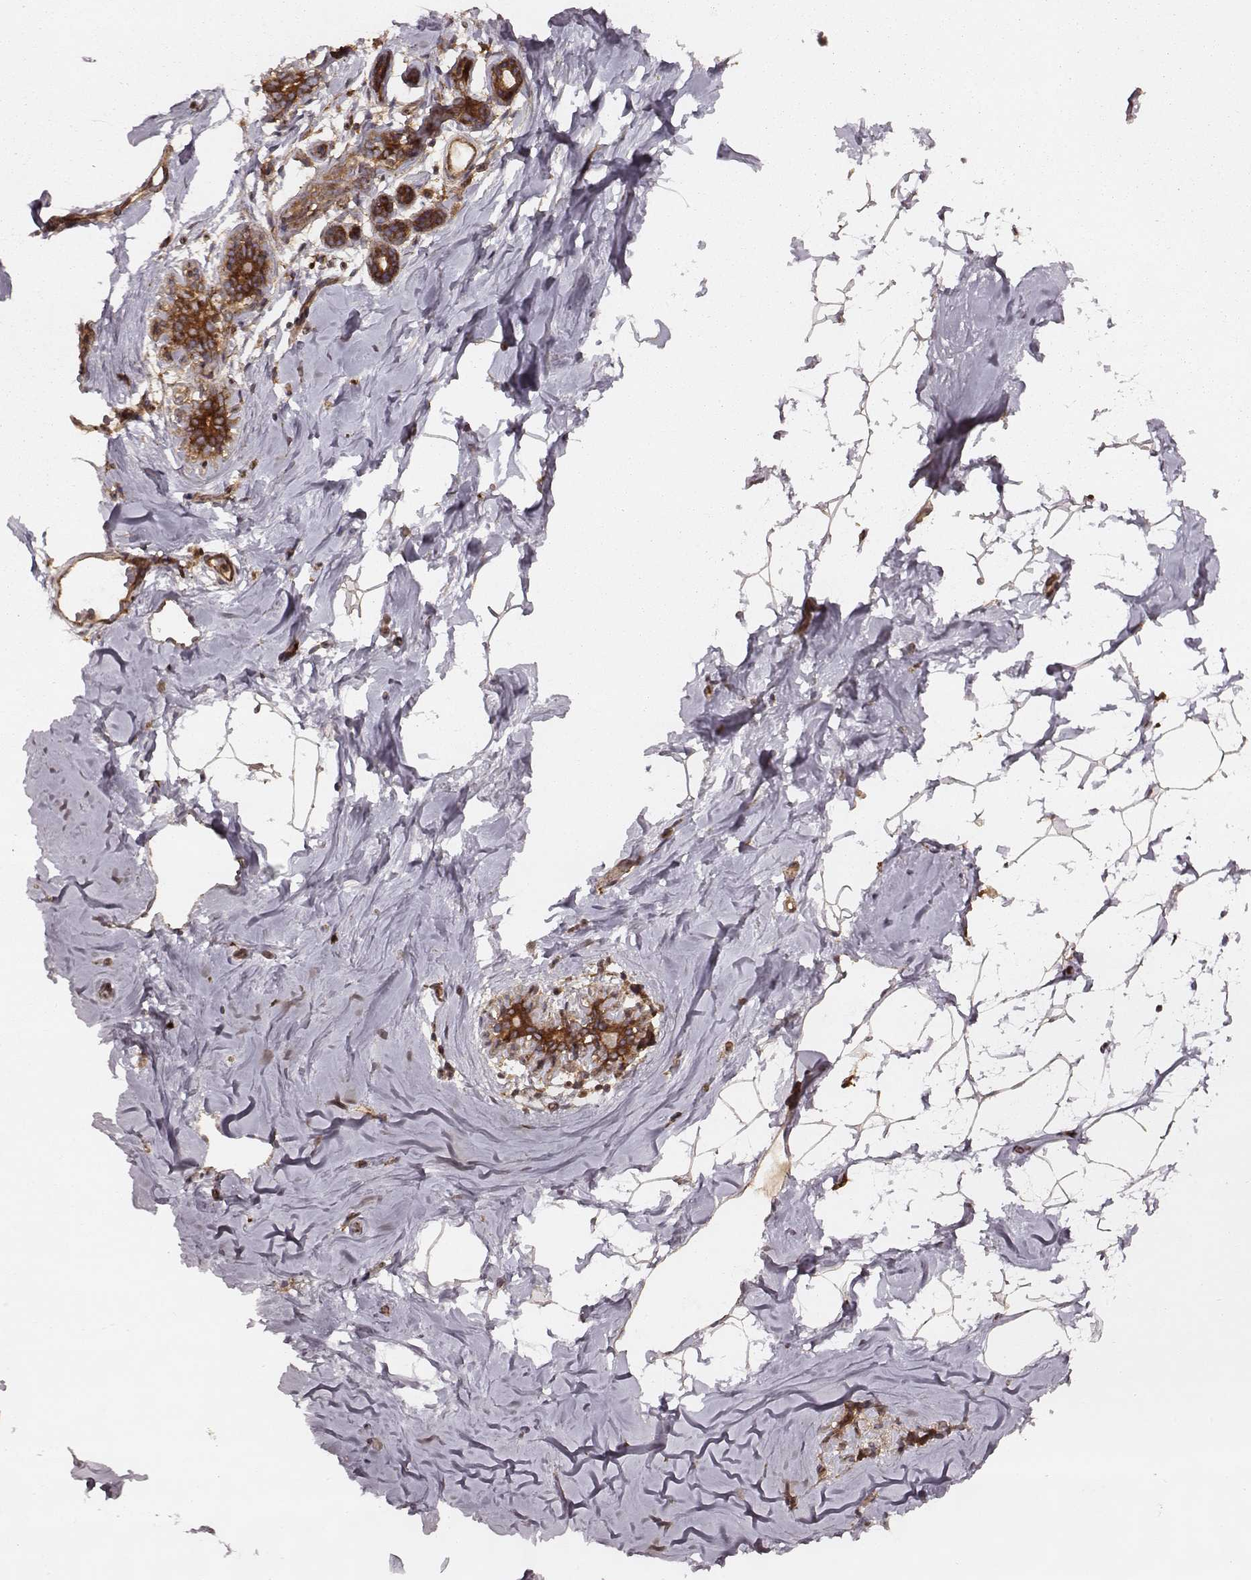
{"staining": {"intensity": "negative", "quantity": "none", "location": "none"}, "tissue": "breast", "cell_type": "Adipocytes", "image_type": "normal", "snomed": [{"axis": "morphology", "description": "Normal tissue, NOS"}, {"axis": "topography", "description": "Breast"}], "caption": "High power microscopy micrograph of an immunohistochemistry micrograph of normal breast, revealing no significant expression in adipocytes. Brightfield microscopy of IHC stained with DAB (3,3'-diaminobenzidine) (brown) and hematoxylin (blue), captured at high magnification.", "gene": "VPS26A", "patient": {"sex": "female", "age": 32}}